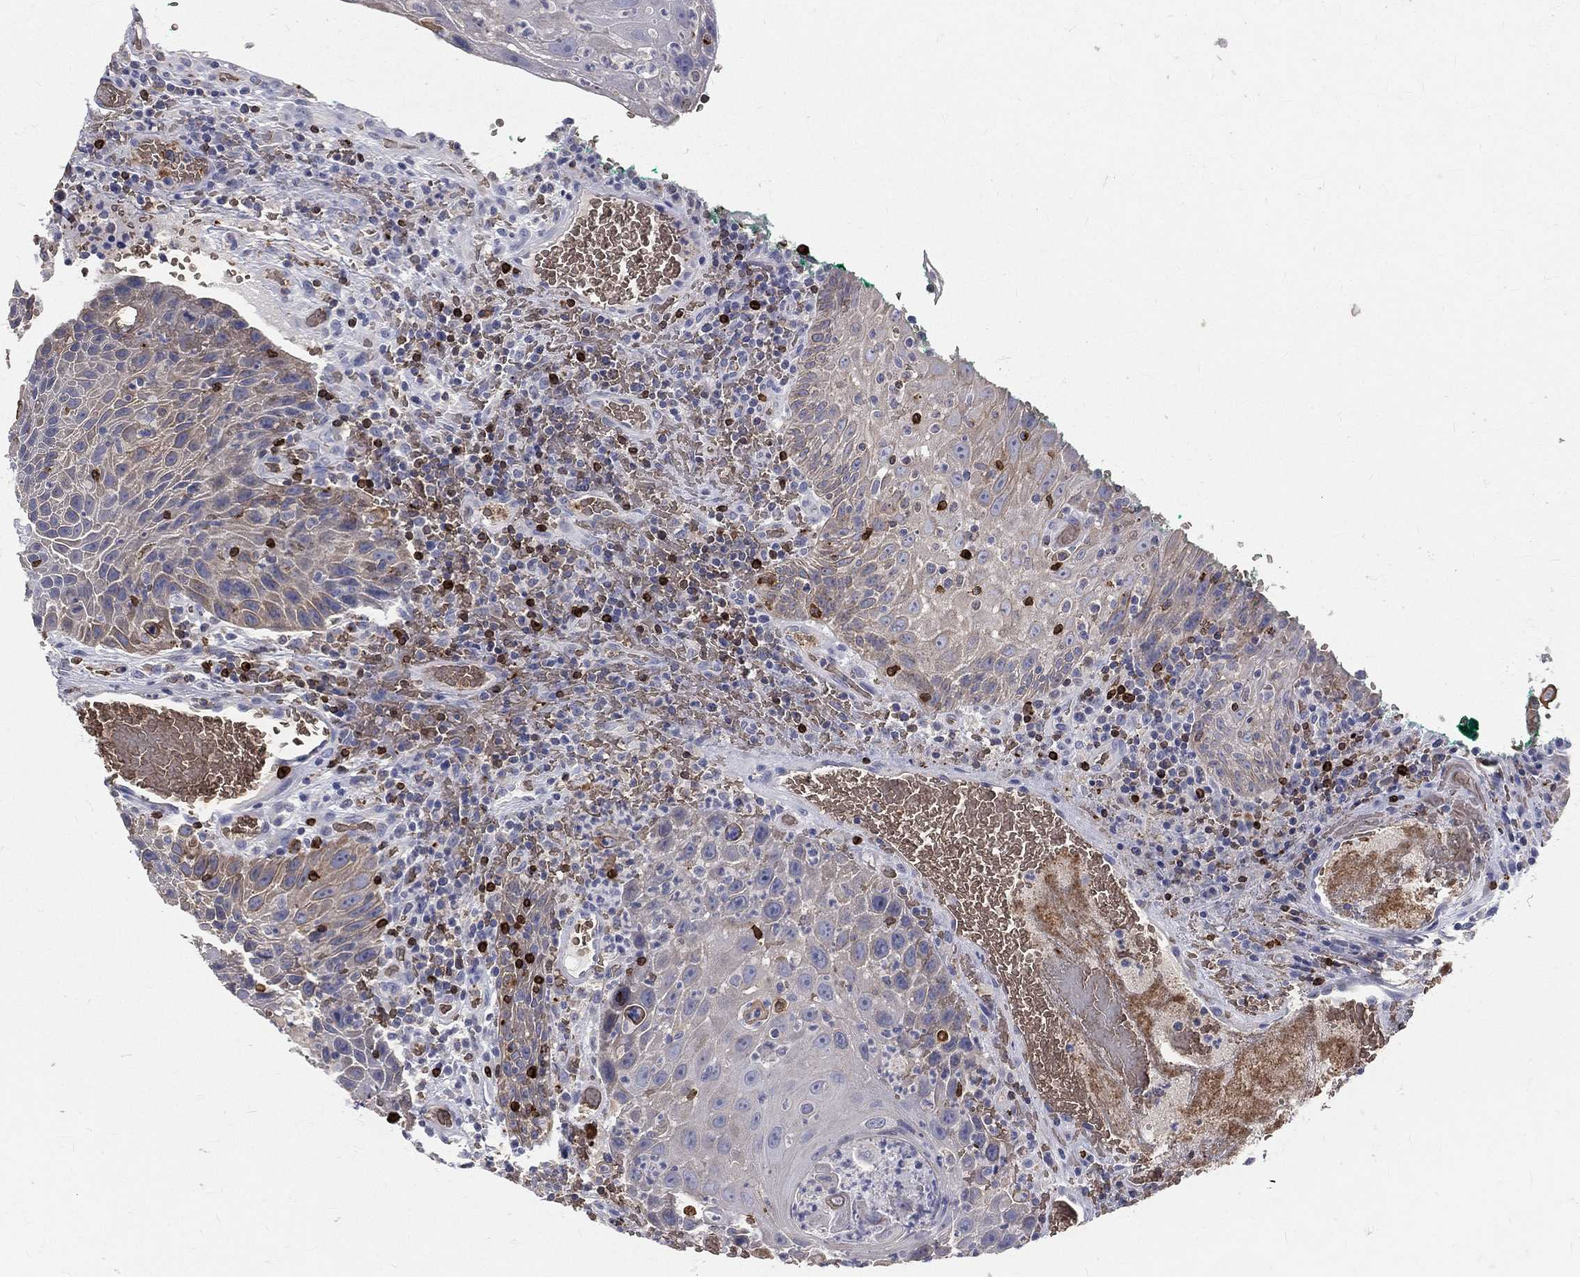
{"staining": {"intensity": "weak", "quantity": "25%-75%", "location": "cytoplasmic/membranous"}, "tissue": "head and neck cancer", "cell_type": "Tumor cells", "image_type": "cancer", "snomed": [{"axis": "morphology", "description": "Squamous cell carcinoma, NOS"}, {"axis": "topography", "description": "Head-Neck"}], "caption": "Immunohistochemistry (IHC) micrograph of human head and neck cancer (squamous cell carcinoma) stained for a protein (brown), which reveals low levels of weak cytoplasmic/membranous expression in approximately 25%-75% of tumor cells.", "gene": "CTSW", "patient": {"sex": "male", "age": 69}}